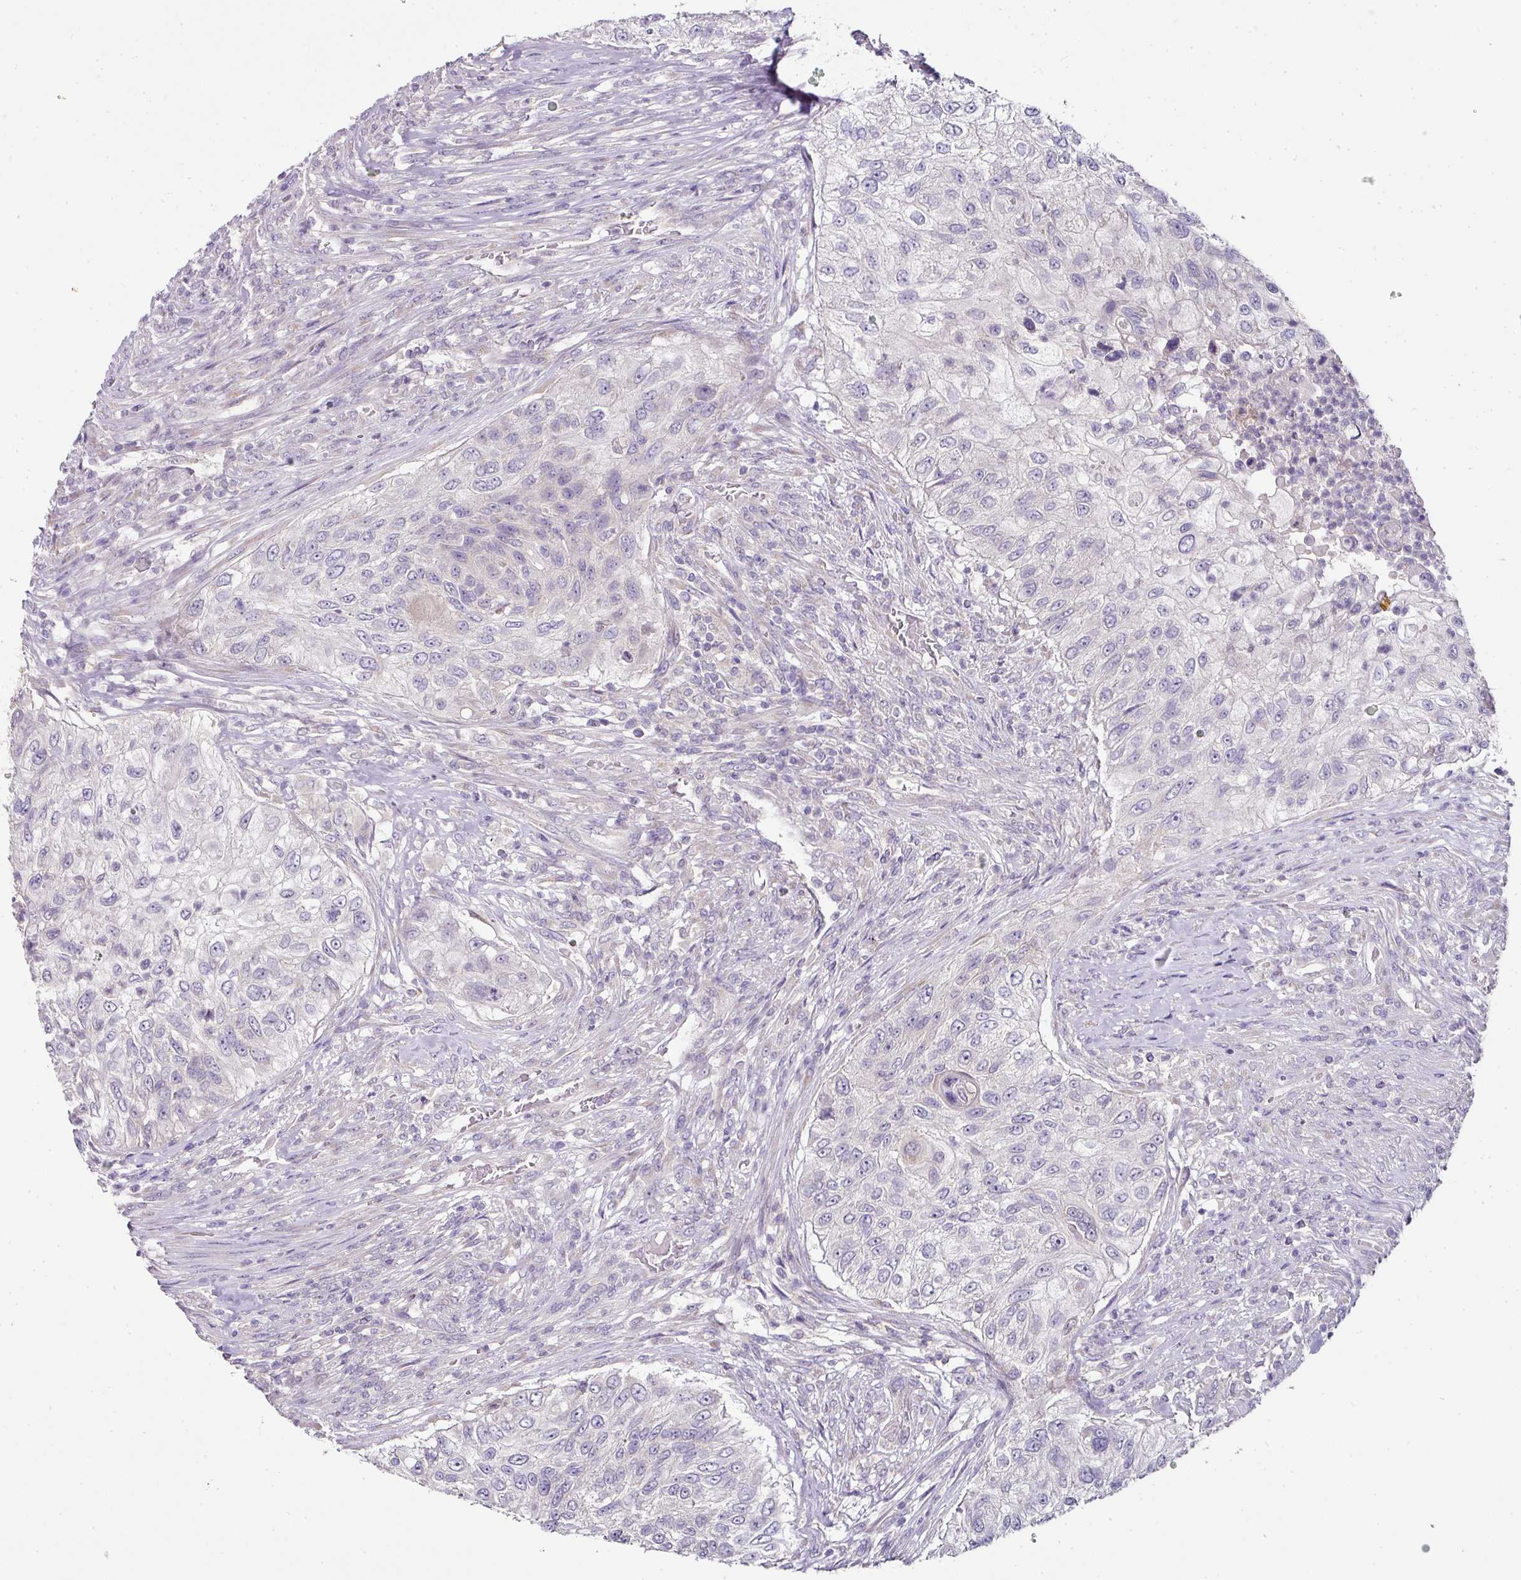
{"staining": {"intensity": "negative", "quantity": "none", "location": "none"}, "tissue": "urothelial cancer", "cell_type": "Tumor cells", "image_type": "cancer", "snomed": [{"axis": "morphology", "description": "Urothelial carcinoma, High grade"}, {"axis": "topography", "description": "Urinary bladder"}], "caption": "Urothelial cancer stained for a protein using immunohistochemistry exhibits no positivity tumor cells.", "gene": "SKIC2", "patient": {"sex": "female", "age": 60}}